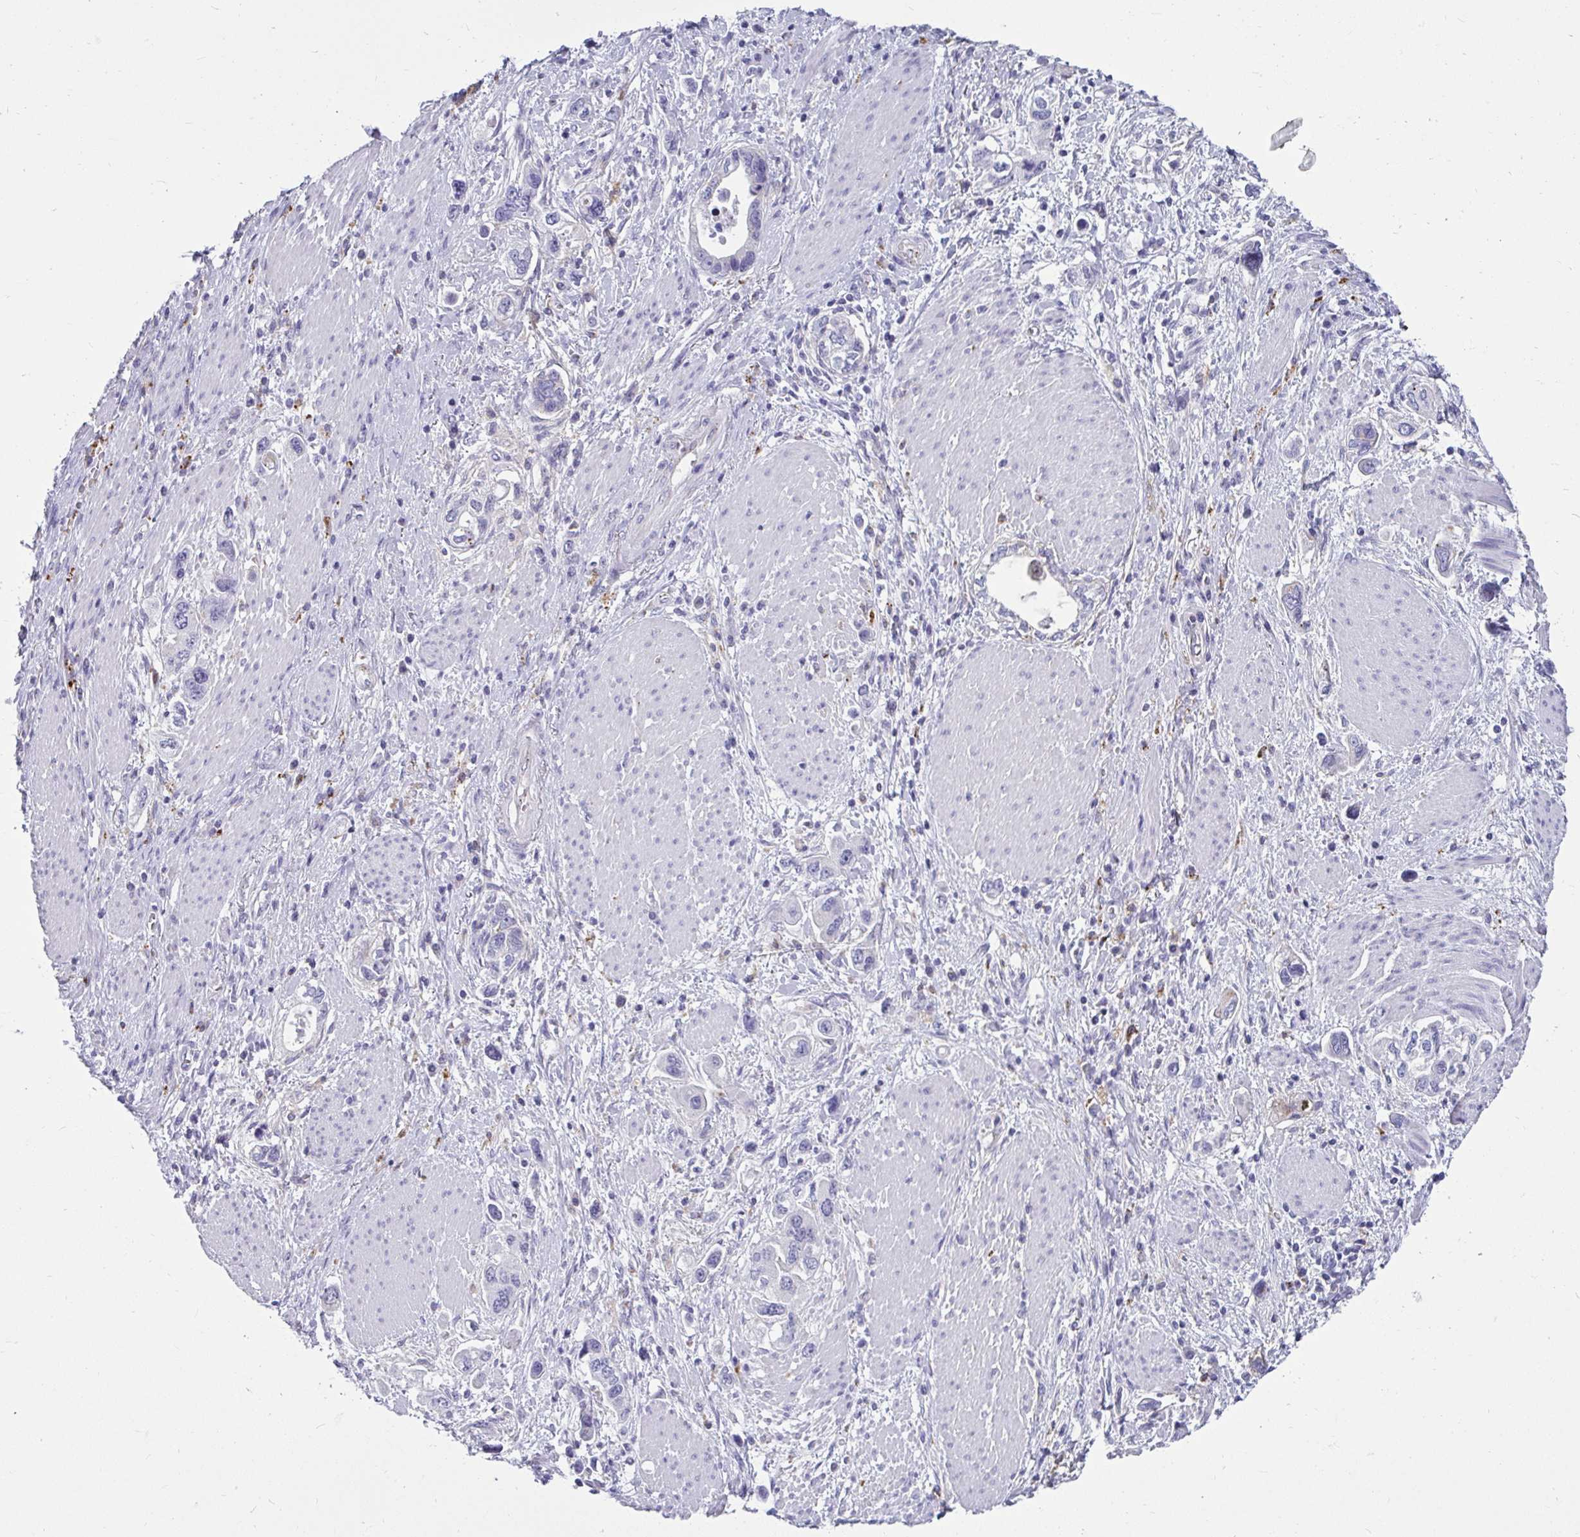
{"staining": {"intensity": "negative", "quantity": "none", "location": "none"}, "tissue": "stomach cancer", "cell_type": "Tumor cells", "image_type": "cancer", "snomed": [{"axis": "morphology", "description": "Adenocarcinoma, NOS"}, {"axis": "topography", "description": "Stomach, lower"}], "caption": "Immunohistochemistry (IHC) micrograph of neoplastic tissue: stomach adenocarcinoma stained with DAB (3,3'-diaminobenzidine) exhibits no significant protein expression in tumor cells.", "gene": "CTSZ", "patient": {"sex": "female", "age": 93}}